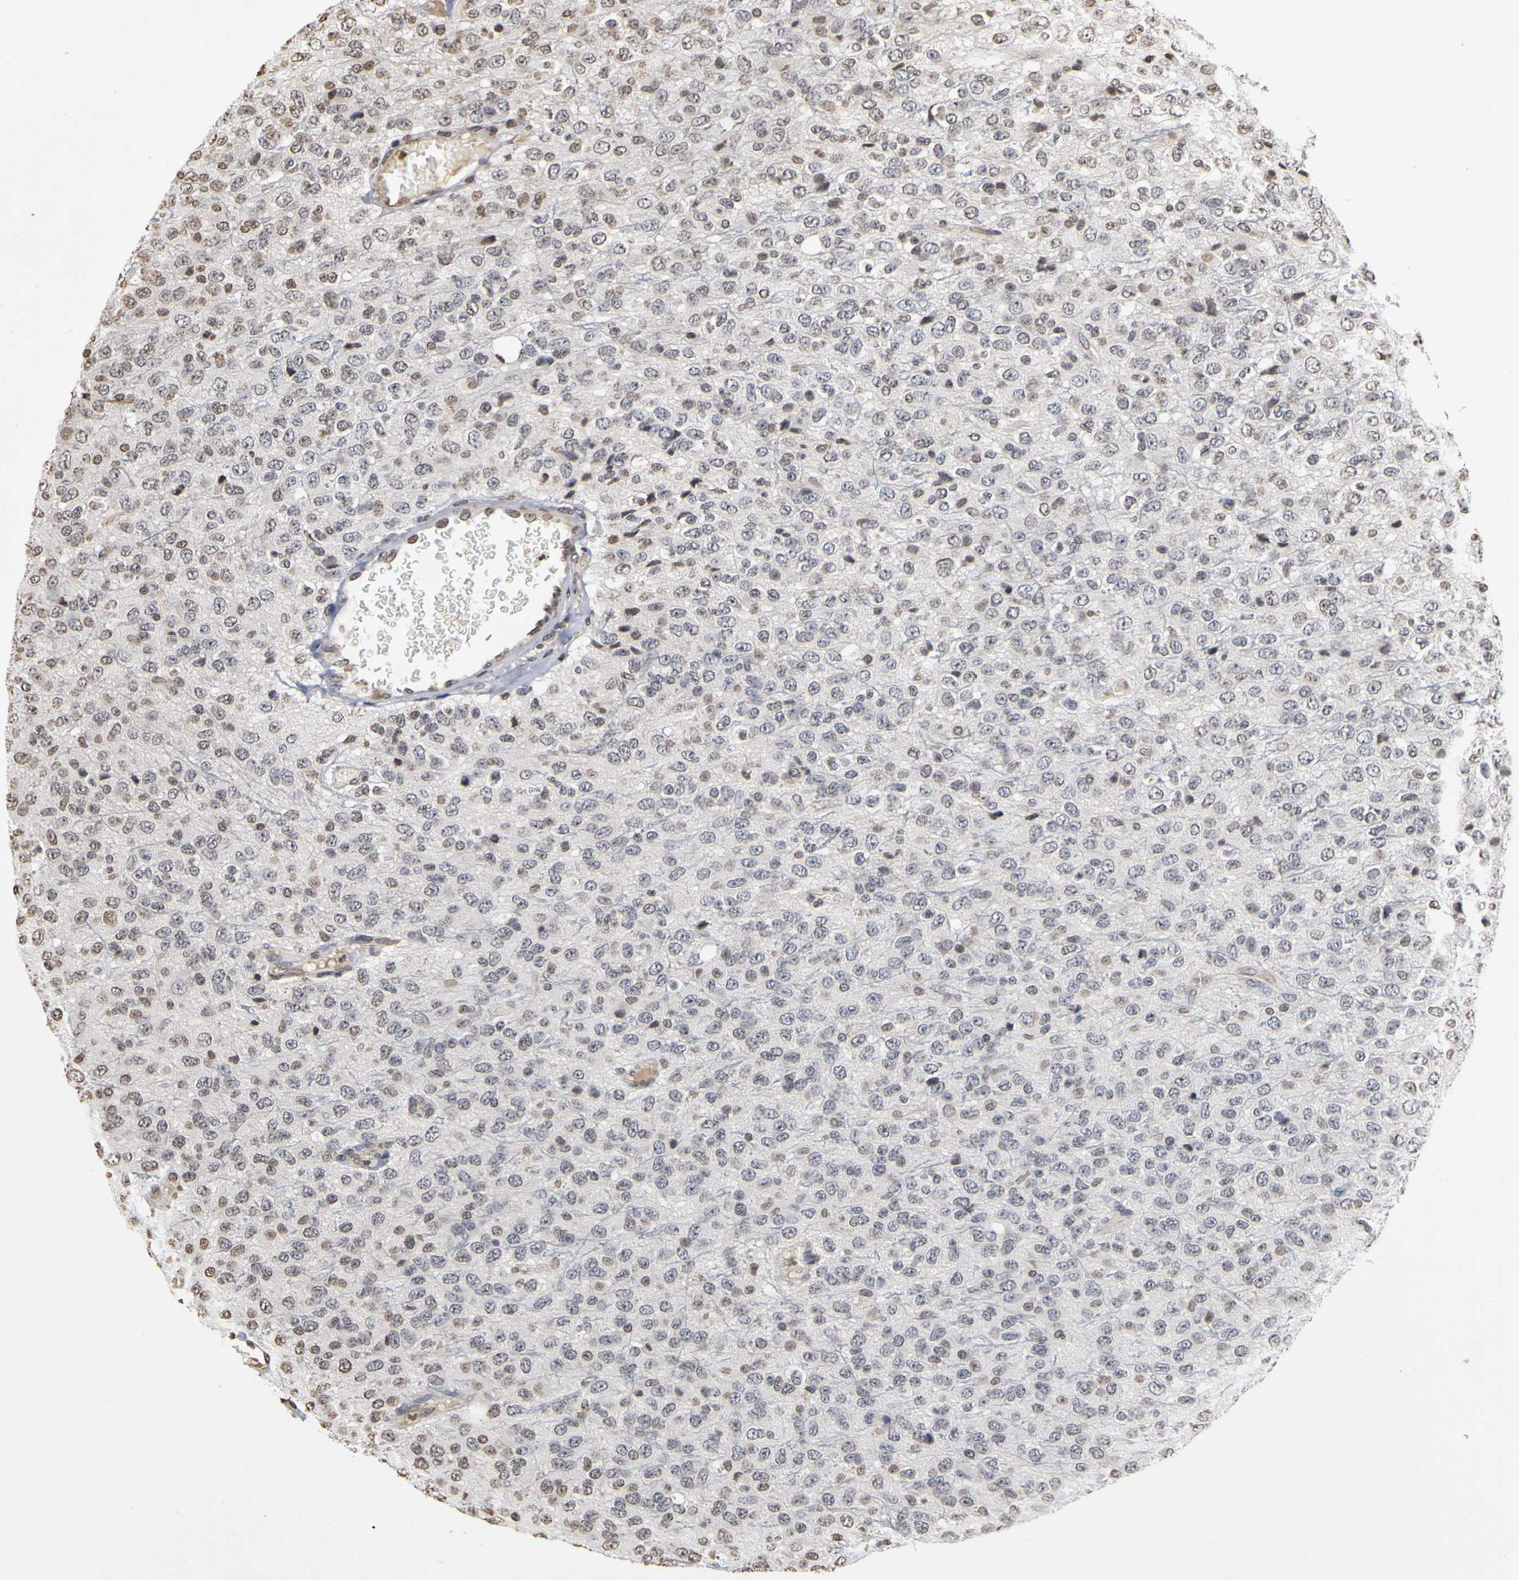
{"staining": {"intensity": "moderate", "quantity": "<25%", "location": "nuclear"}, "tissue": "glioma", "cell_type": "Tumor cells", "image_type": "cancer", "snomed": [{"axis": "morphology", "description": "Glioma, malignant, High grade"}, {"axis": "topography", "description": "pancreas cauda"}], "caption": "Moderate nuclear protein expression is appreciated in approximately <25% of tumor cells in malignant glioma (high-grade).", "gene": "ERCC2", "patient": {"sex": "male", "age": 60}}